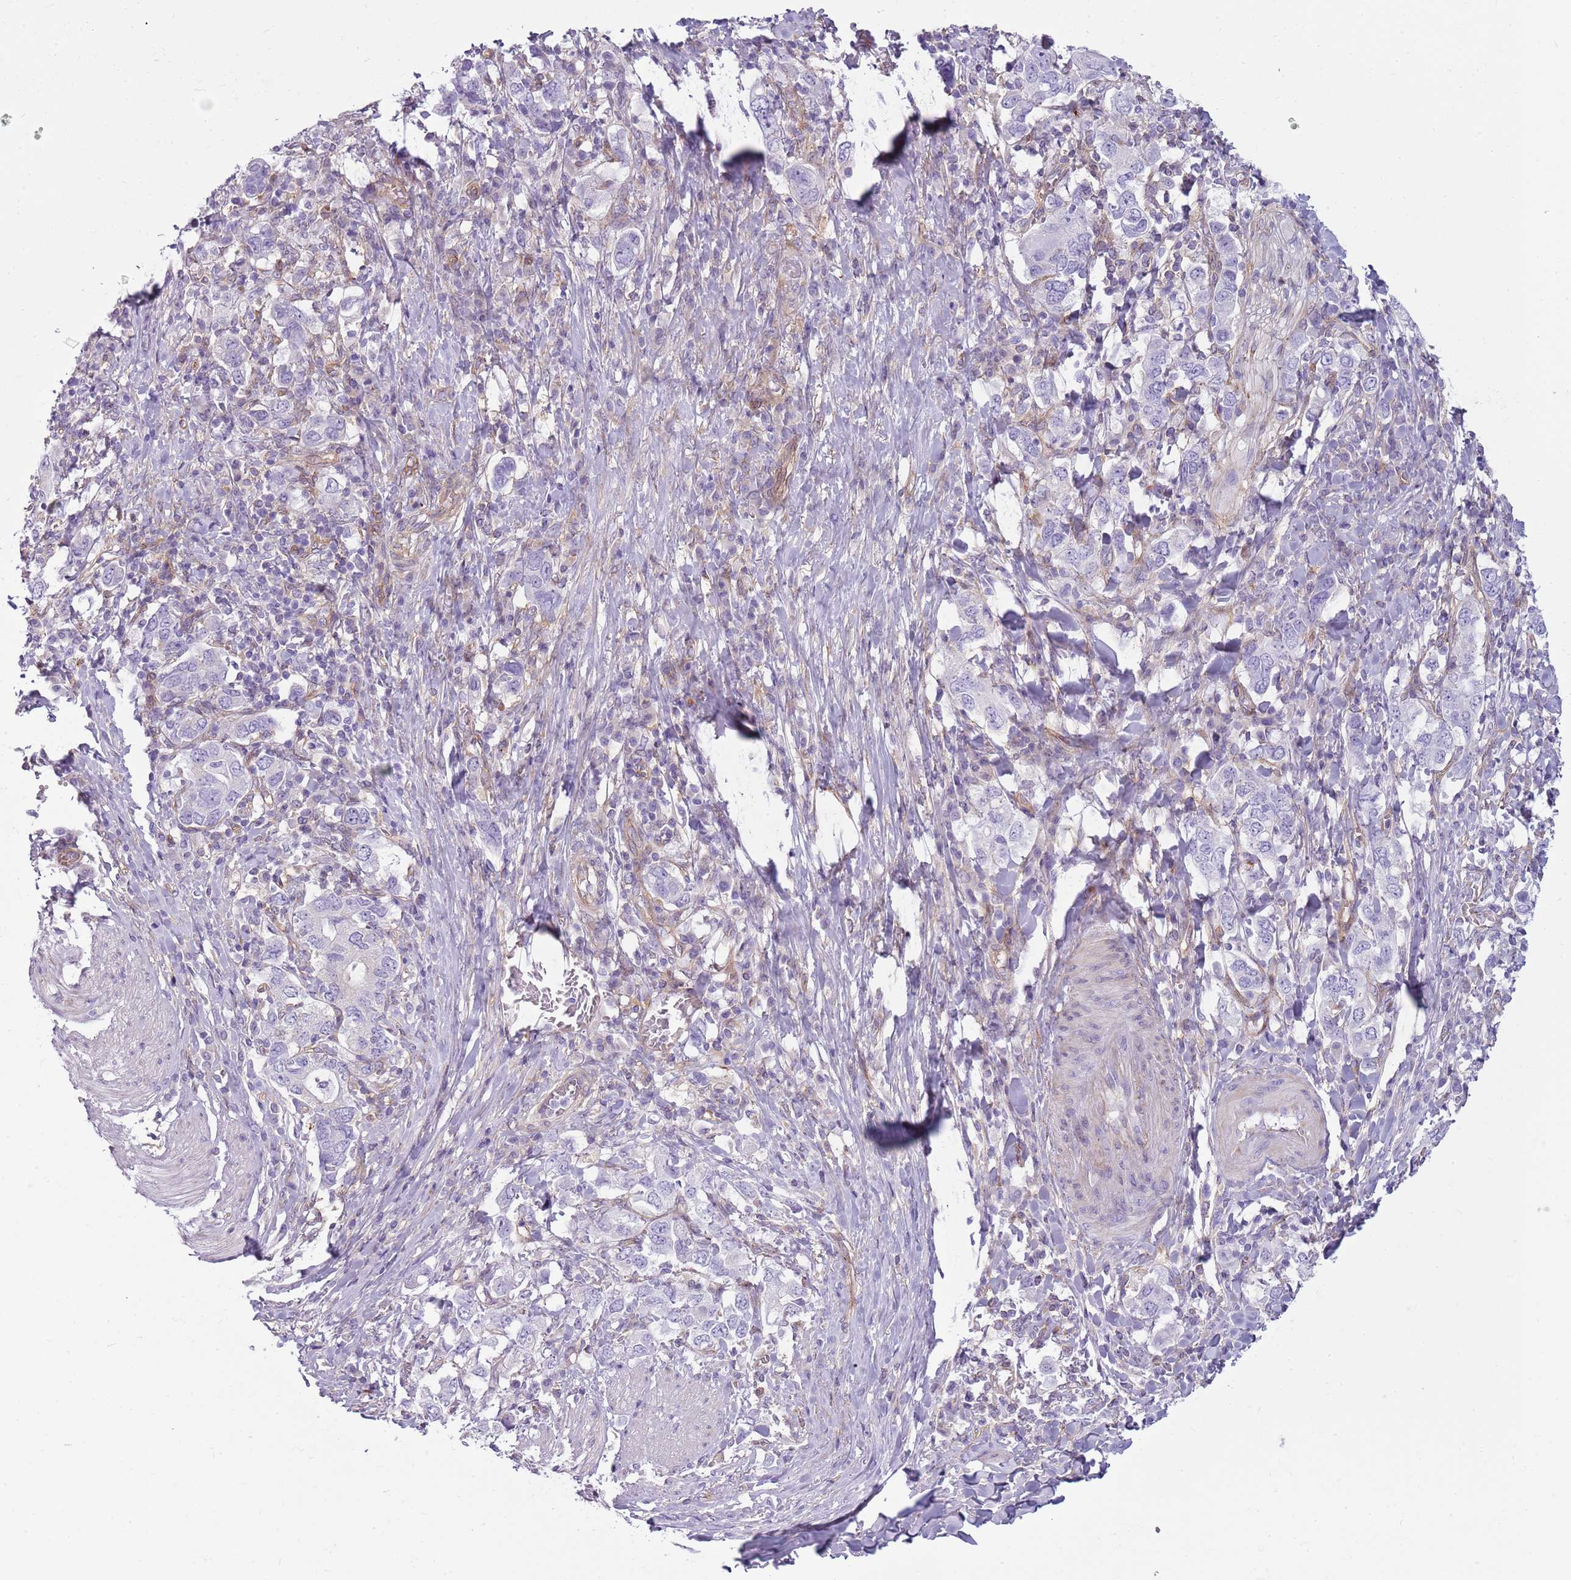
{"staining": {"intensity": "negative", "quantity": "none", "location": "none"}, "tissue": "stomach cancer", "cell_type": "Tumor cells", "image_type": "cancer", "snomed": [{"axis": "morphology", "description": "Adenocarcinoma, NOS"}, {"axis": "topography", "description": "Stomach, upper"}, {"axis": "topography", "description": "Stomach"}], "caption": "This is a micrograph of IHC staining of stomach adenocarcinoma, which shows no expression in tumor cells.", "gene": "SNX1", "patient": {"sex": "male", "age": 62}}